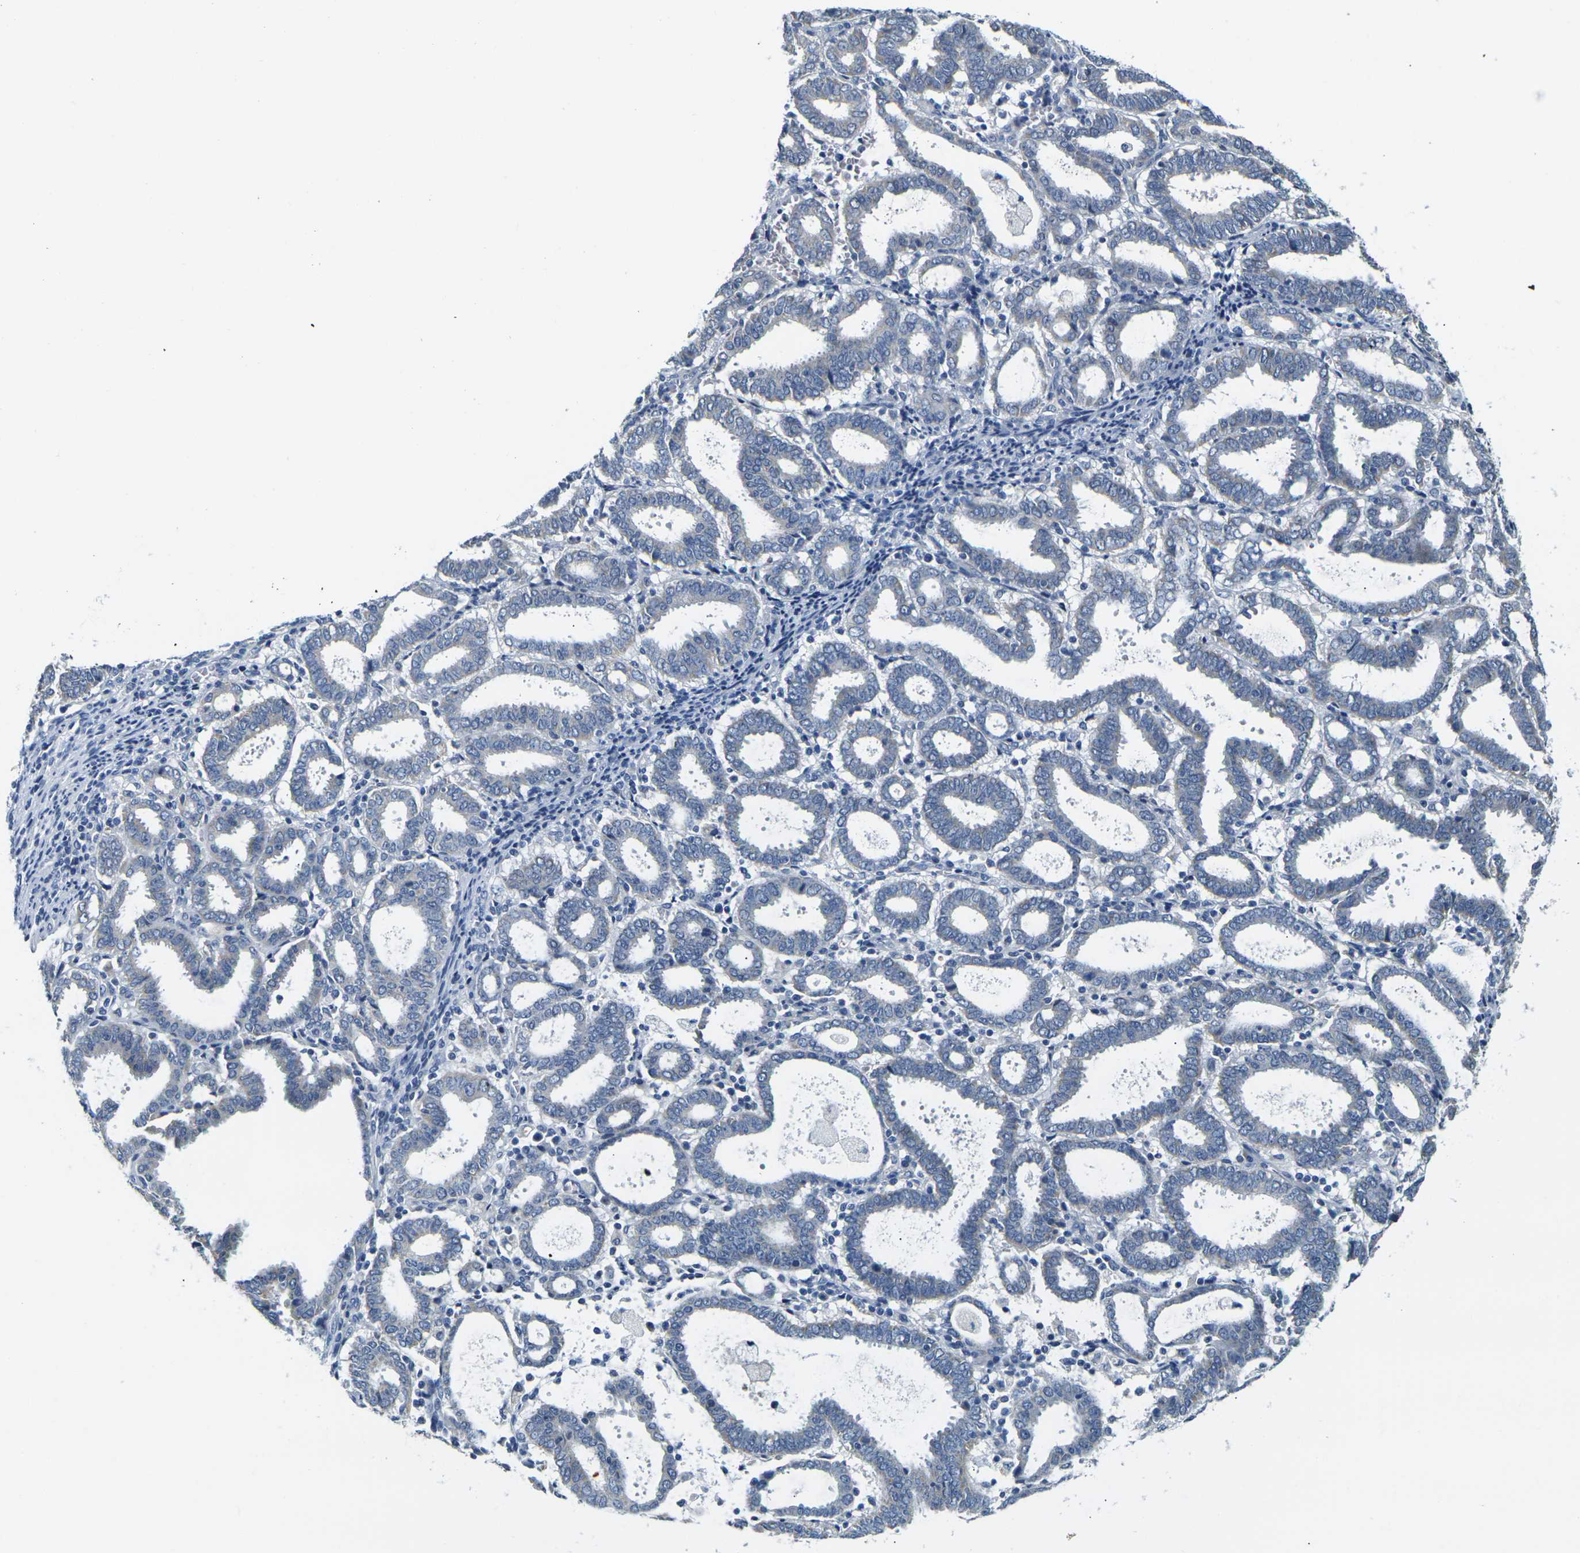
{"staining": {"intensity": "negative", "quantity": "none", "location": "none"}, "tissue": "endometrial cancer", "cell_type": "Tumor cells", "image_type": "cancer", "snomed": [{"axis": "morphology", "description": "Adenocarcinoma, NOS"}, {"axis": "topography", "description": "Uterus"}], "caption": "The image shows no staining of tumor cells in endometrial cancer.", "gene": "SHISAL2B", "patient": {"sex": "female", "age": 83}}